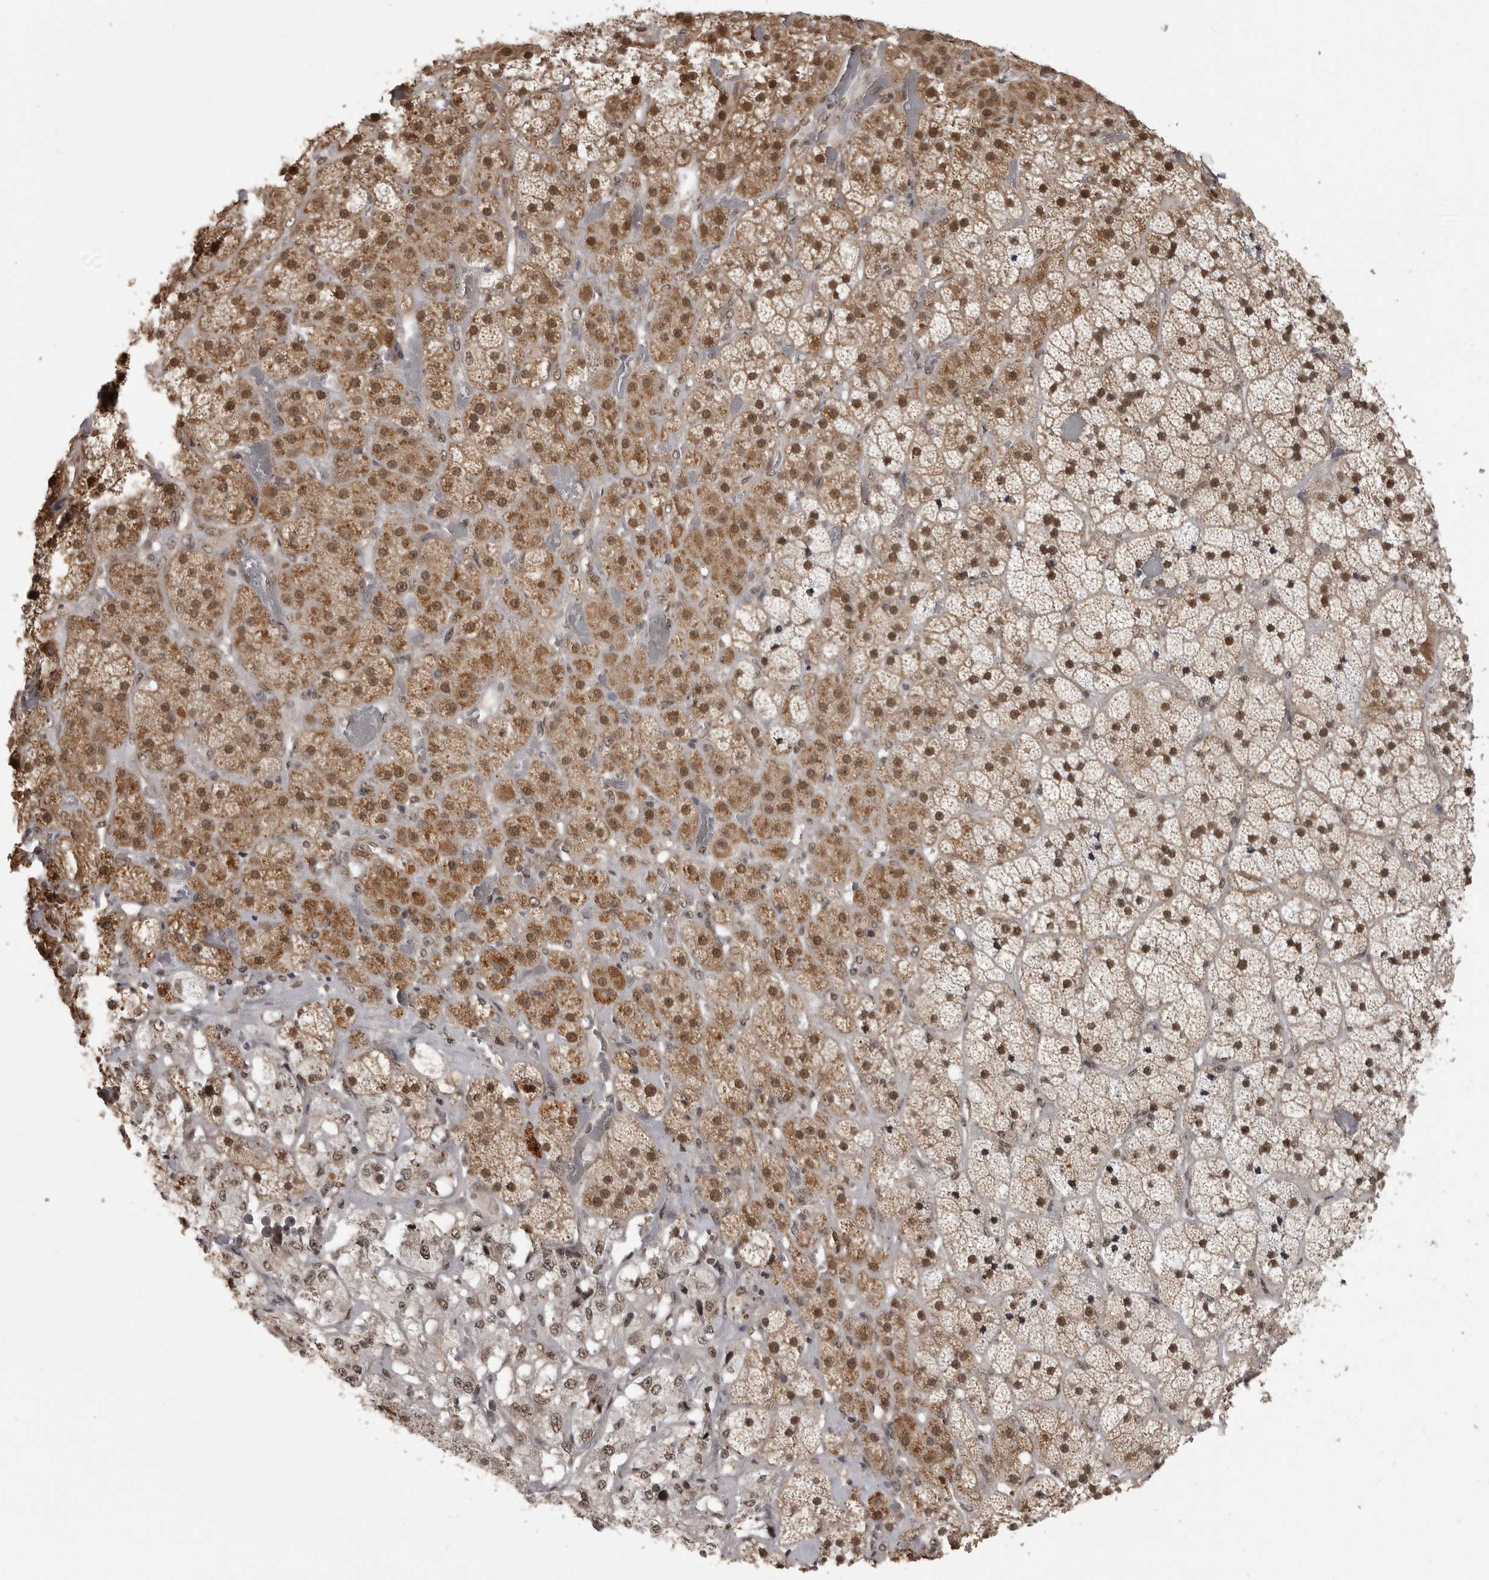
{"staining": {"intensity": "strong", "quantity": ">75%", "location": "cytoplasmic/membranous,nuclear"}, "tissue": "adrenal gland", "cell_type": "Glandular cells", "image_type": "normal", "snomed": [{"axis": "morphology", "description": "Normal tissue, NOS"}, {"axis": "topography", "description": "Adrenal gland"}], "caption": "Adrenal gland stained with DAB (3,3'-diaminobenzidine) IHC reveals high levels of strong cytoplasmic/membranous,nuclear staining in about >75% of glandular cells.", "gene": "CBLL1", "patient": {"sex": "male", "age": 57}}